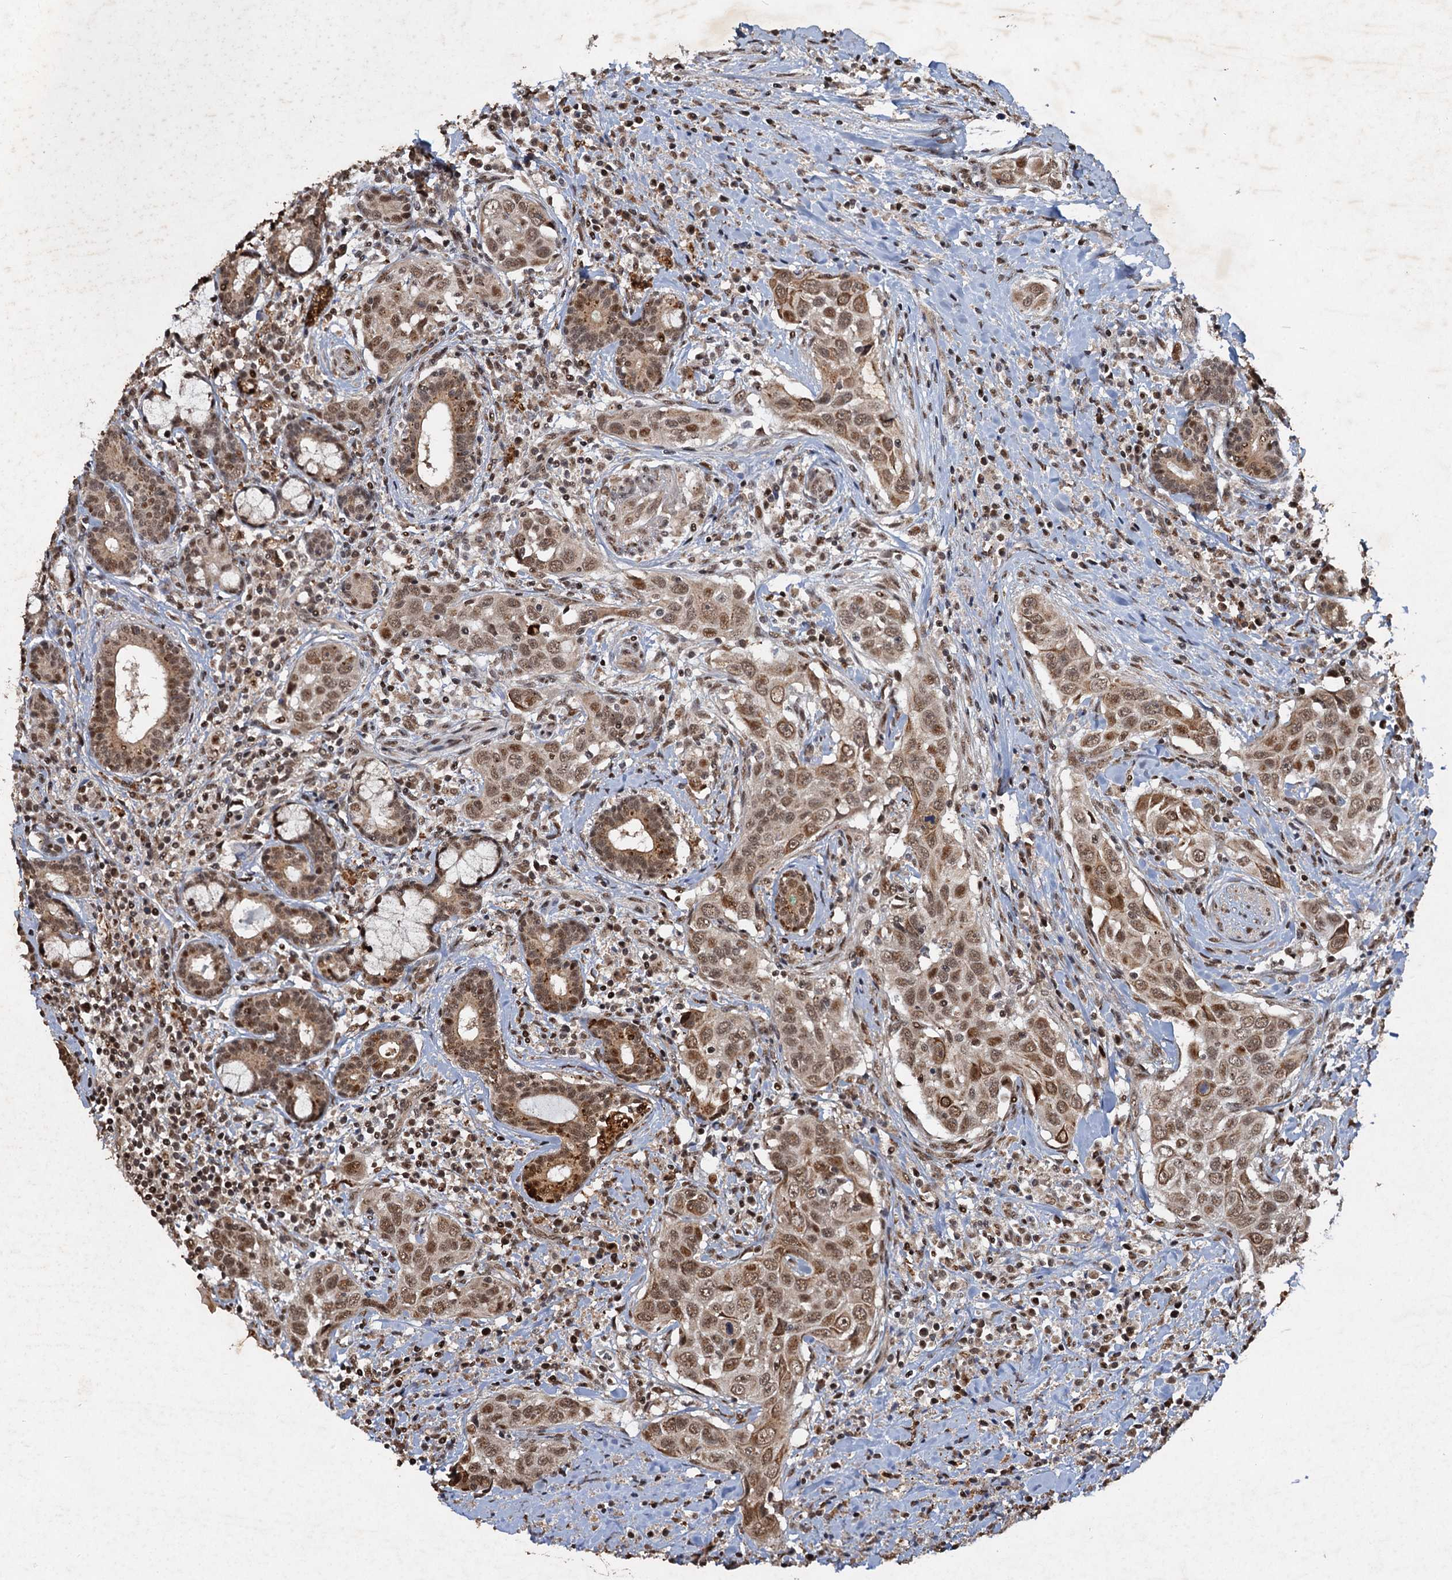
{"staining": {"intensity": "moderate", "quantity": ">75%", "location": "nuclear"}, "tissue": "head and neck cancer", "cell_type": "Tumor cells", "image_type": "cancer", "snomed": [{"axis": "morphology", "description": "Squamous cell carcinoma, NOS"}, {"axis": "topography", "description": "Oral tissue"}, {"axis": "topography", "description": "Head-Neck"}], "caption": "Human head and neck cancer (squamous cell carcinoma) stained with a protein marker demonstrates moderate staining in tumor cells.", "gene": "REP15", "patient": {"sex": "female", "age": 50}}